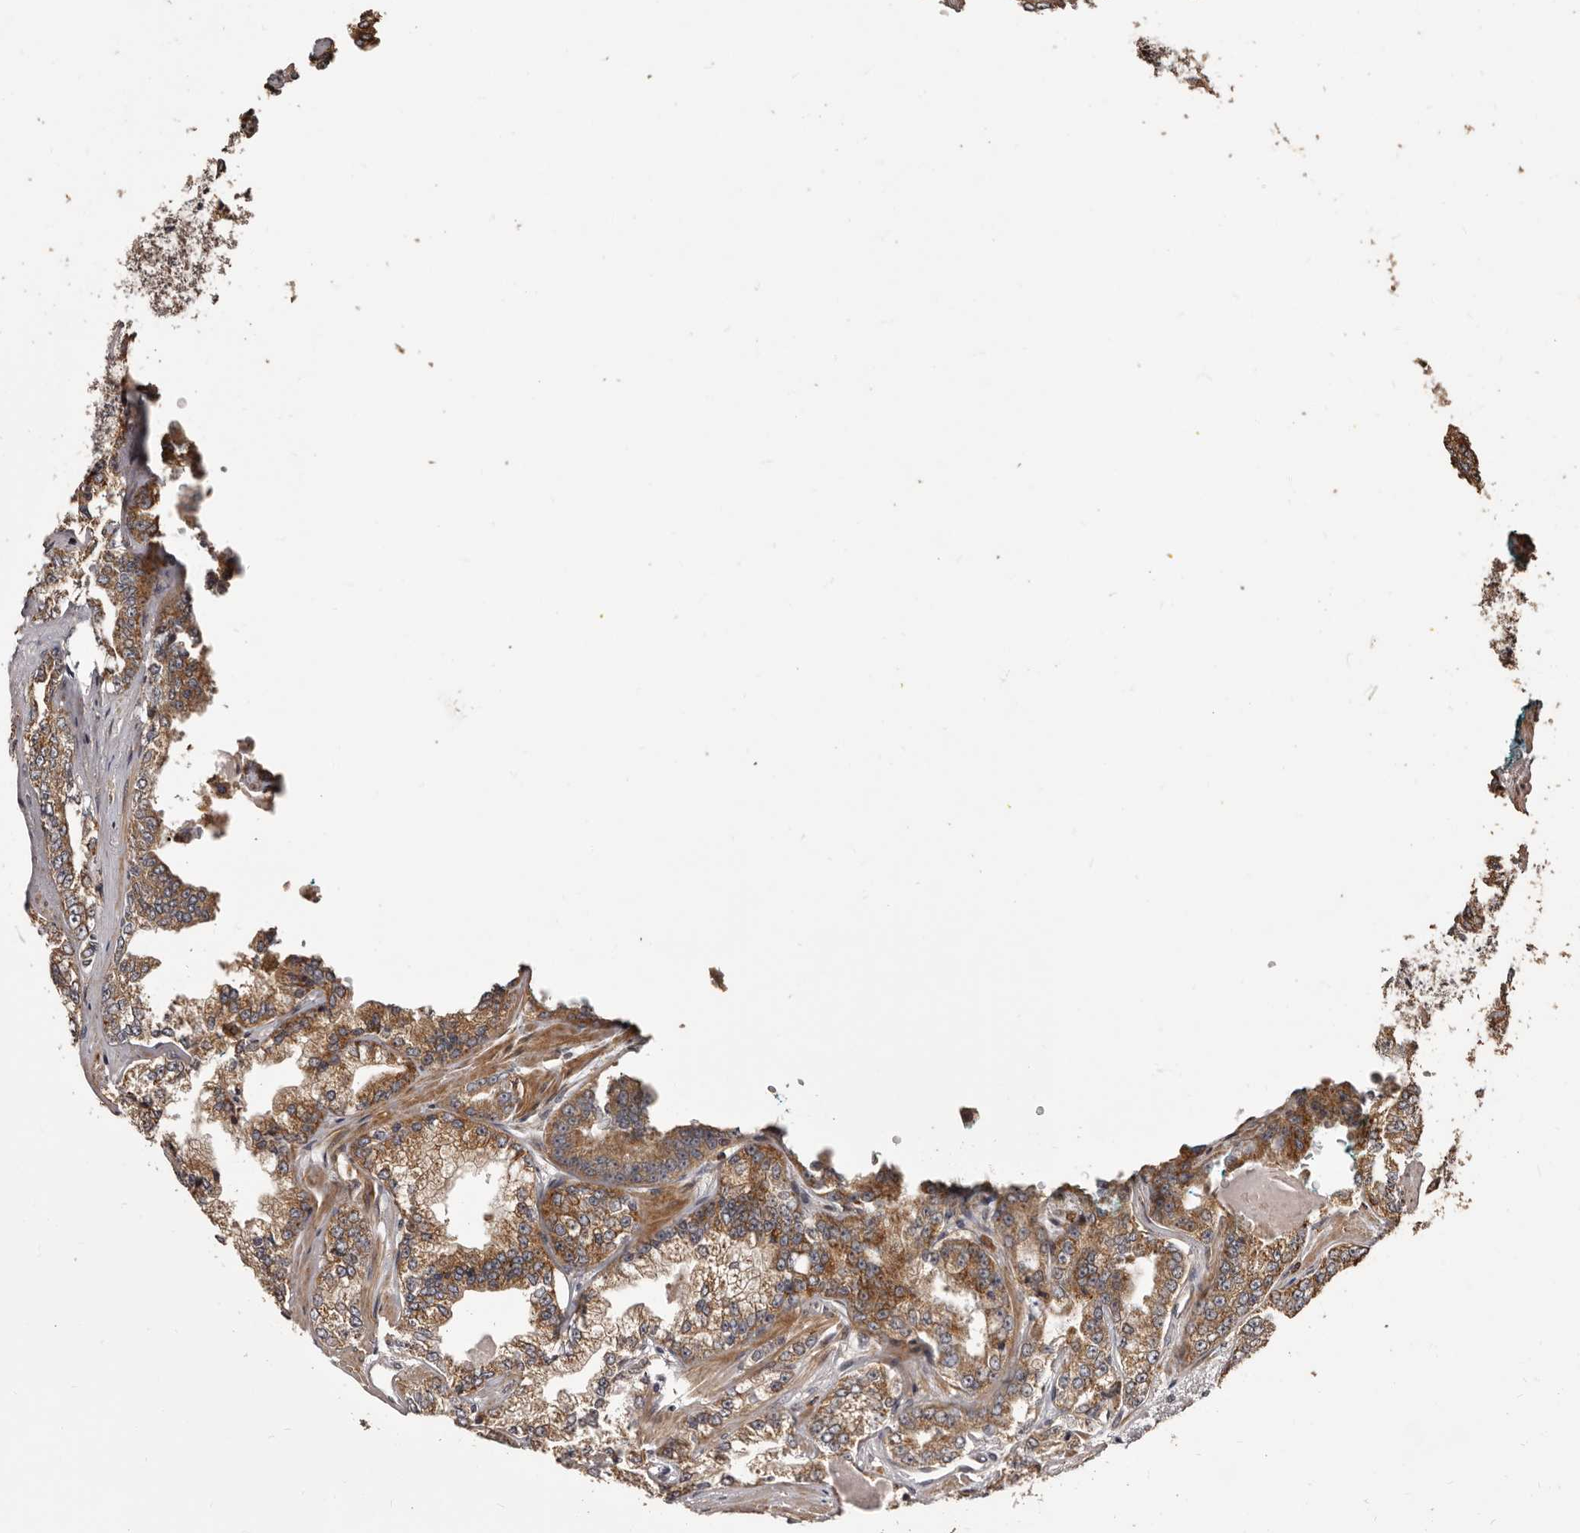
{"staining": {"intensity": "moderate", "quantity": ">75%", "location": "cytoplasmic/membranous"}, "tissue": "prostate cancer", "cell_type": "Tumor cells", "image_type": "cancer", "snomed": [{"axis": "morphology", "description": "Adenocarcinoma, High grade"}, {"axis": "topography", "description": "Prostate"}], "caption": "There is medium levels of moderate cytoplasmic/membranous expression in tumor cells of high-grade adenocarcinoma (prostate), as demonstrated by immunohistochemical staining (brown color).", "gene": "ZCCHC7", "patient": {"sex": "male", "age": 71}}